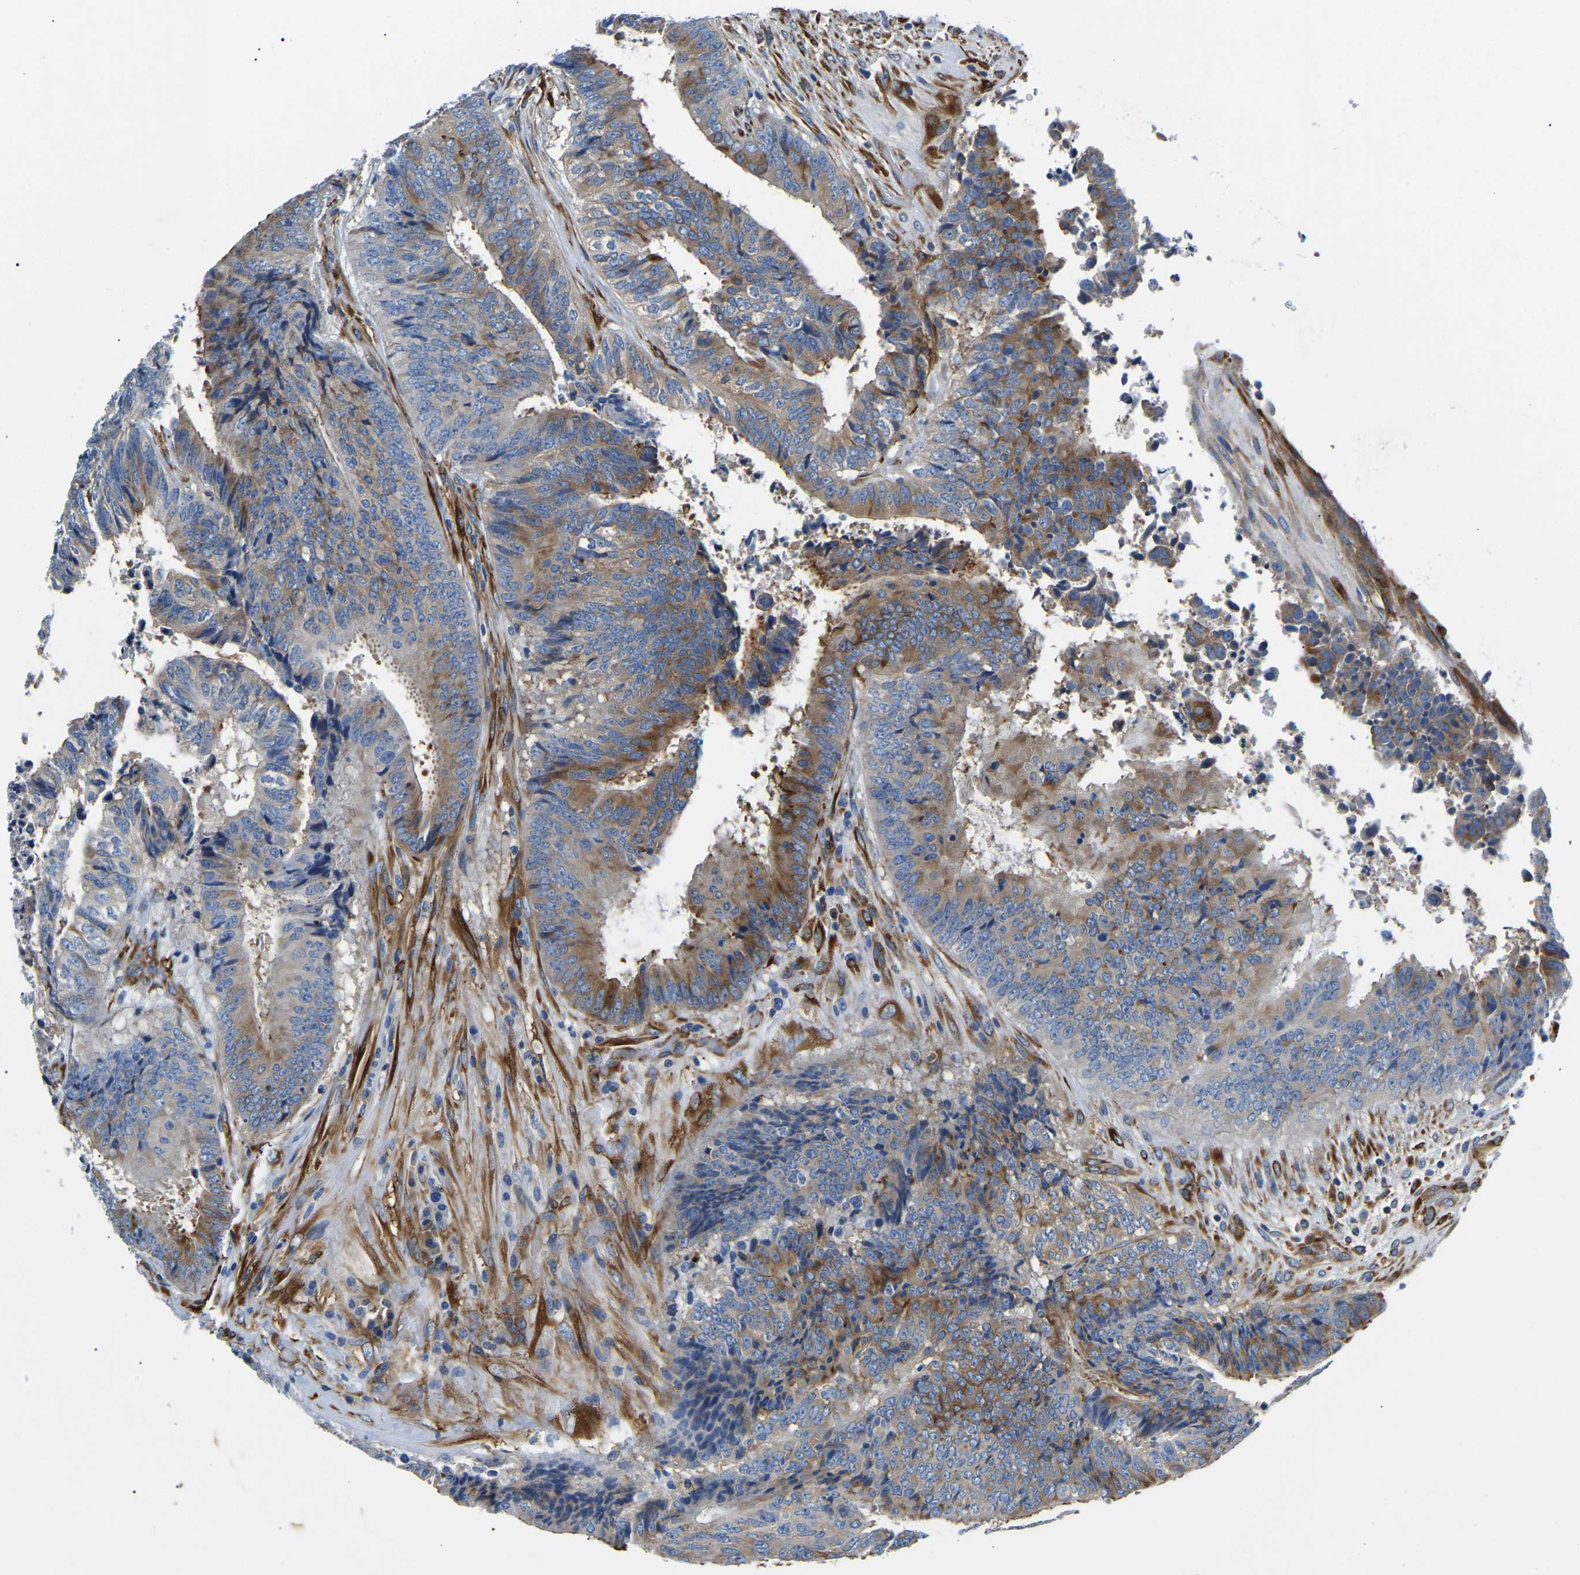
{"staining": {"intensity": "weak", "quantity": "25%-75%", "location": "cytoplasmic/membranous"}, "tissue": "colorectal cancer", "cell_type": "Tumor cells", "image_type": "cancer", "snomed": [{"axis": "morphology", "description": "Adenocarcinoma, NOS"}, {"axis": "topography", "description": "Rectum"}], "caption": "Brown immunohistochemical staining in human colorectal cancer demonstrates weak cytoplasmic/membranous positivity in about 25%-75% of tumor cells.", "gene": "DUSP8", "patient": {"sex": "male", "age": 72}}